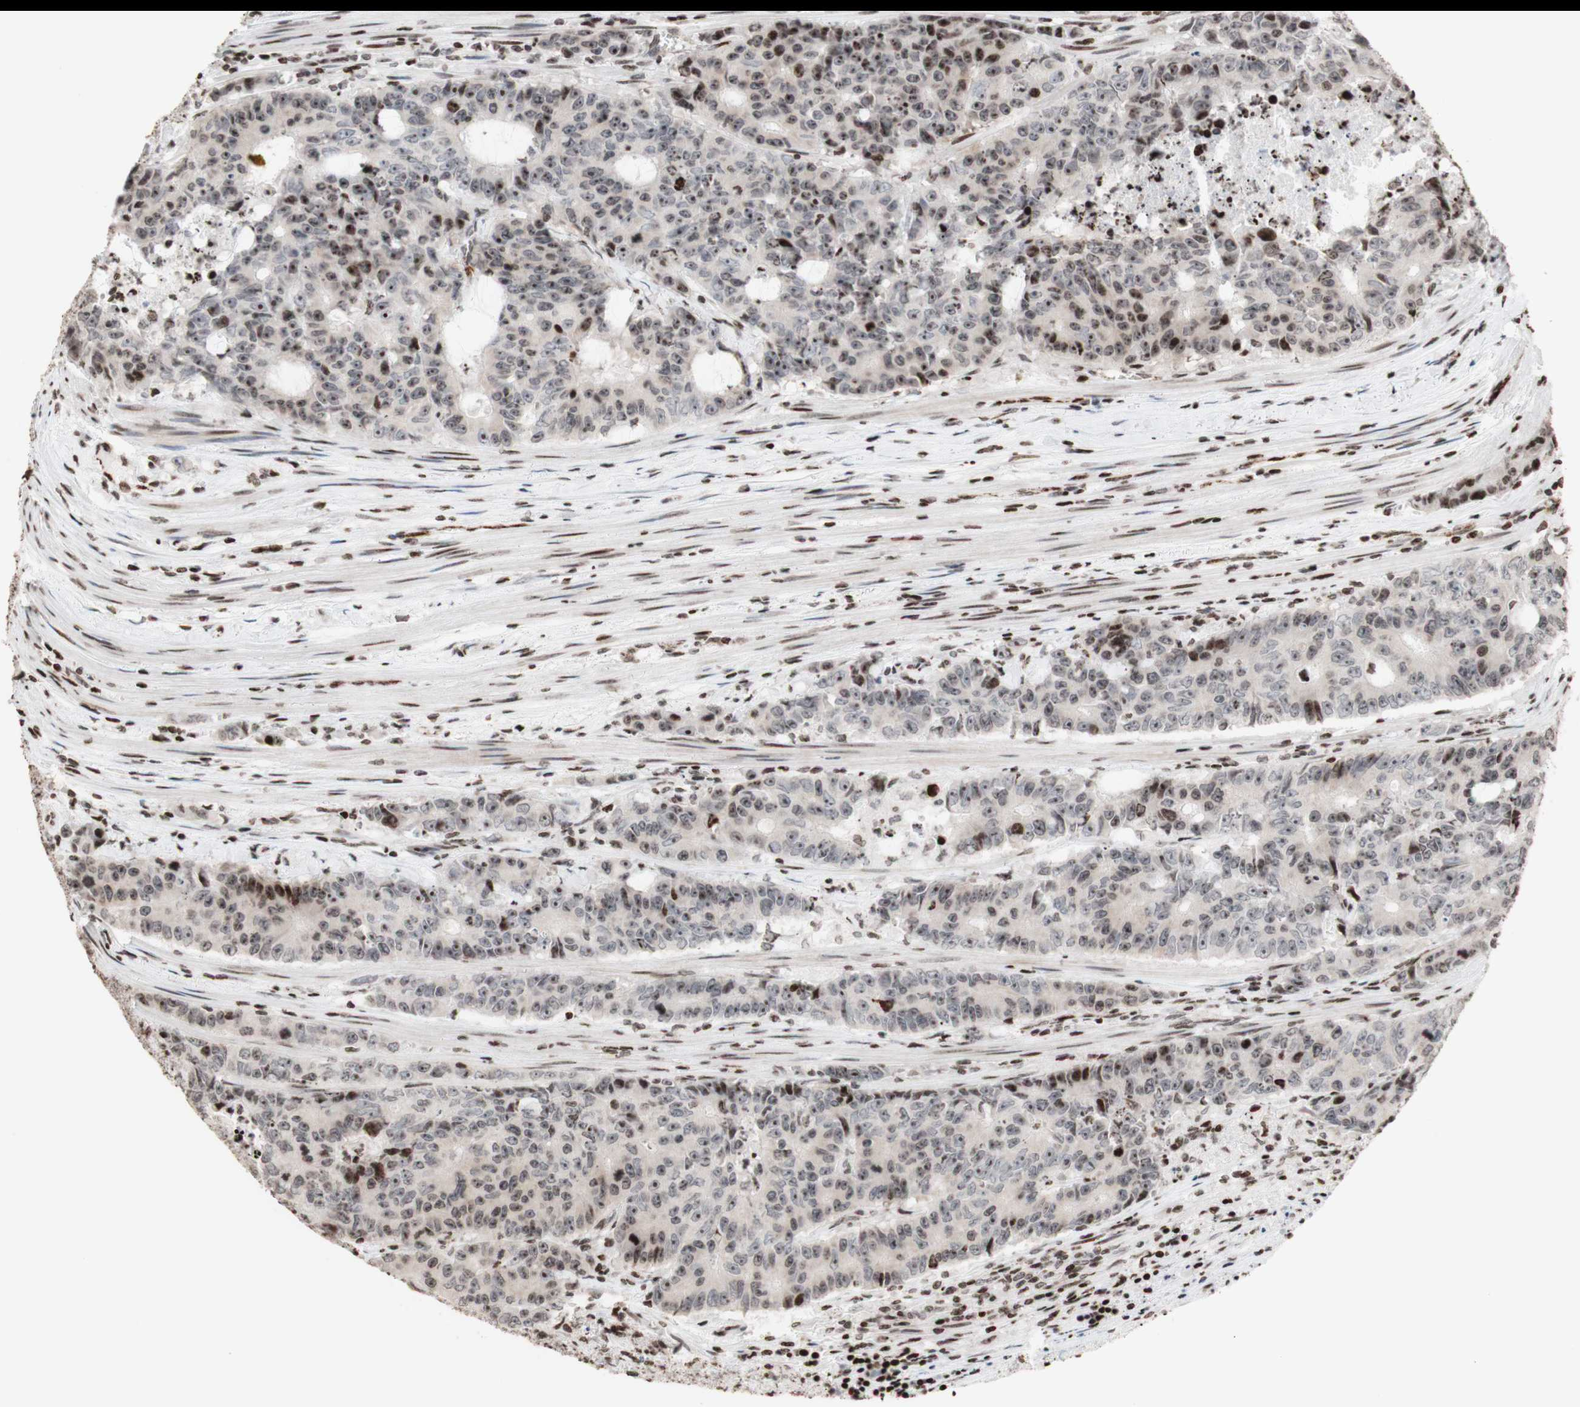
{"staining": {"intensity": "moderate", "quantity": "25%-75%", "location": "nuclear"}, "tissue": "colorectal cancer", "cell_type": "Tumor cells", "image_type": "cancer", "snomed": [{"axis": "morphology", "description": "Adenocarcinoma, NOS"}, {"axis": "topography", "description": "Colon"}], "caption": "Colorectal adenocarcinoma stained for a protein (brown) exhibits moderate nuclear positive positivity in approximately 25%-75% of tumor cells.", "gene": "NCAPD2", "patient": {"sex": "female", "age": 86}}